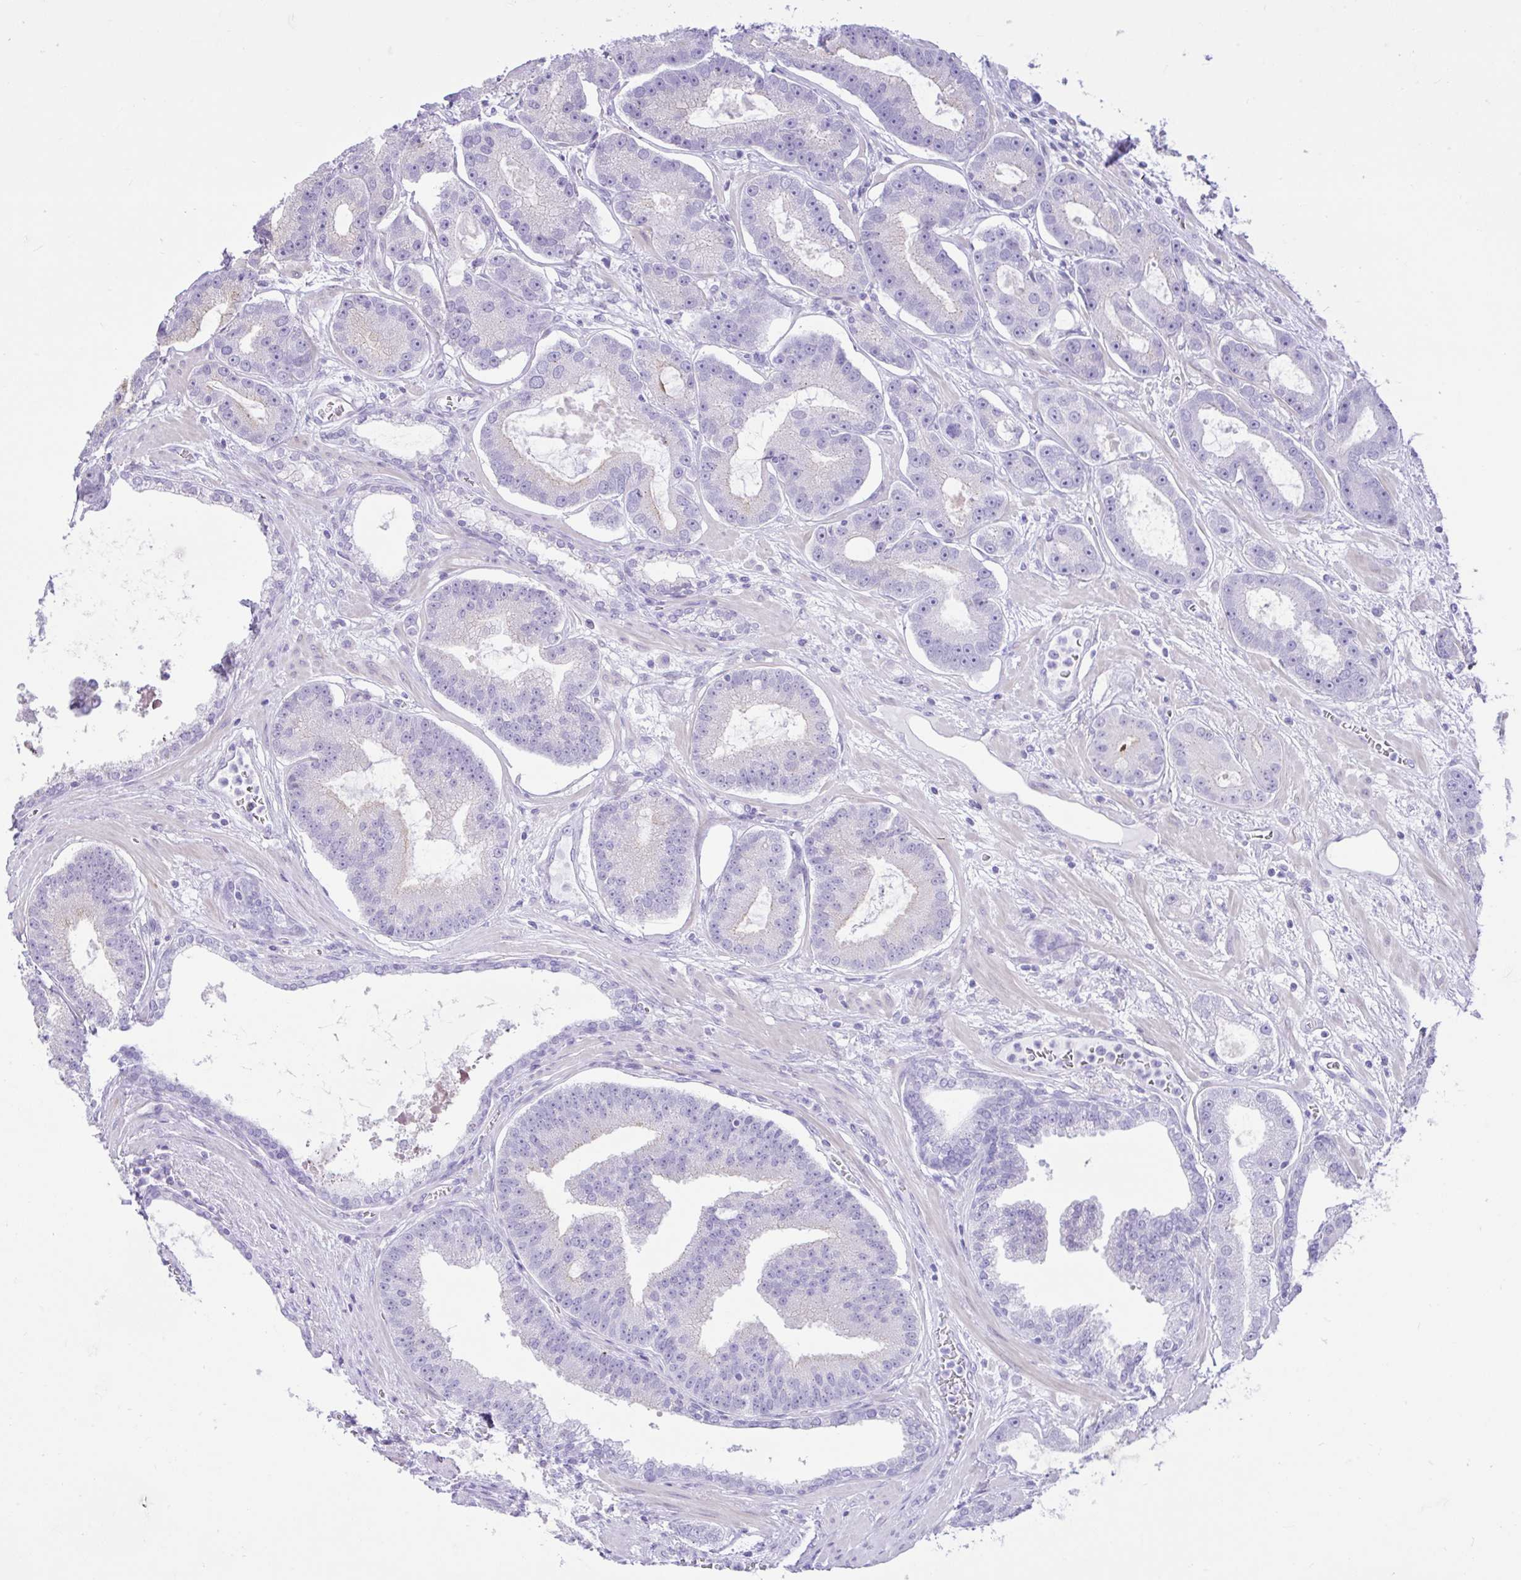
{"staining": {"intensity": "negative", "quantity": "none", "location": "none"}, "tissue": "prostate cancer", "cell_type": "Tumor cells", "image_type": "cancer", "snomed": [{"axis": "morphology", "description": "Adenocarcinoma, High grade"}, {"axis": "topography", "description": "Prostate"}], "caption": "The immunohistochemistry (IHC) photomicrograph has no significant staining in tumor cells of high-grade adenocarcinoma (prostate) tissue.", "gene": "REEP1", "patient": {"sex": "male", "age": 65}}